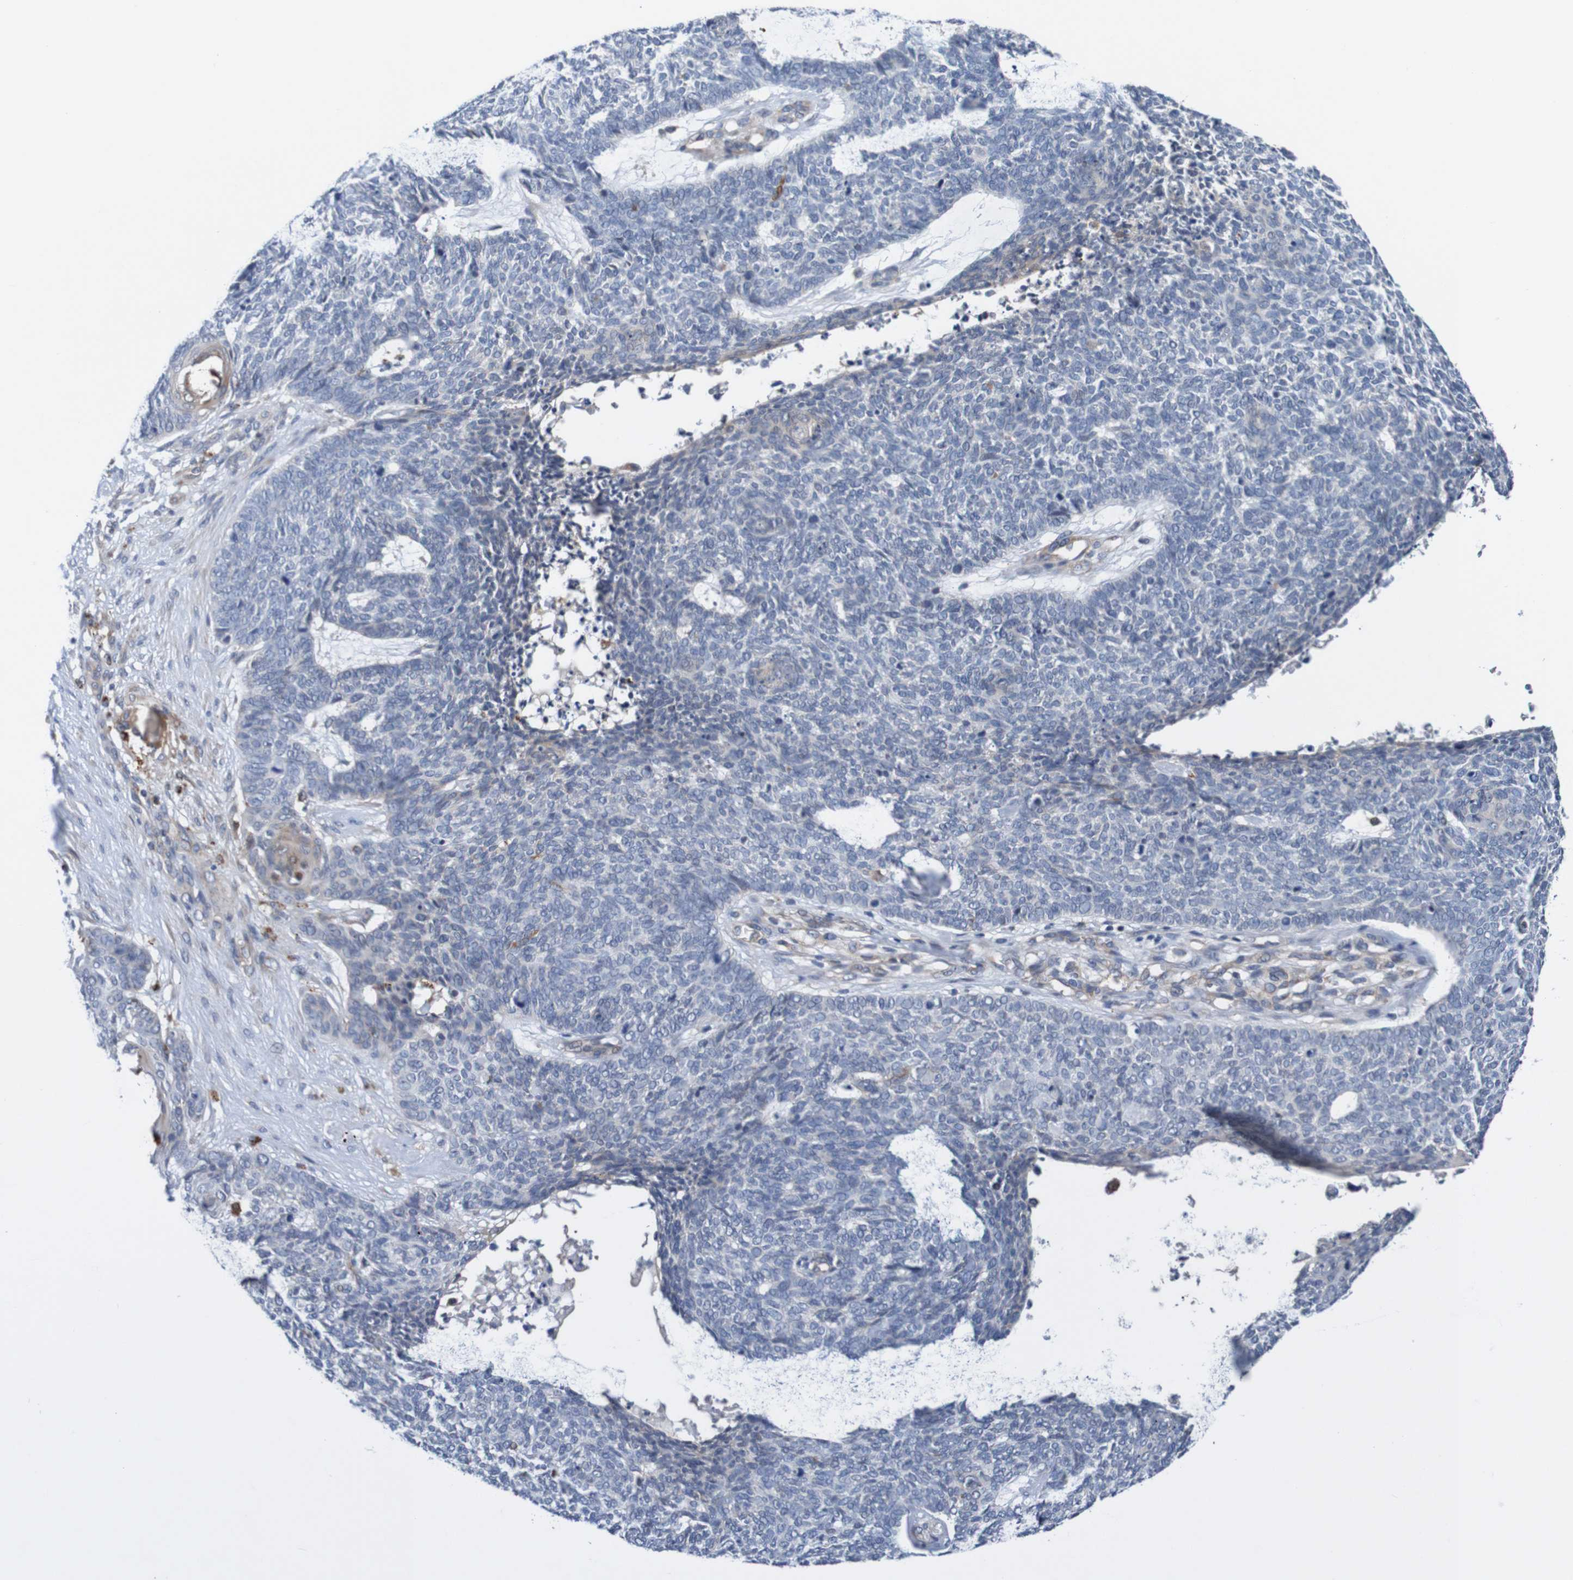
{"staining": {"intensity": "negative", "quantity": "none", "location": "none"}, "tissue": "skin cancer", "cell_type": "Tumor cells", "image_type": "cancer", "snomed": [{"axis": "morphology", "description": "Basal cell carcinoma"}, {"axis": "topography", "description": "Skin"}], "caption": "Human skin cancer stained for a protein using IHC exhibits no staining in tumor cells.", "gene": "CPED1", "patient": {"sex": "female", "age": 84}}